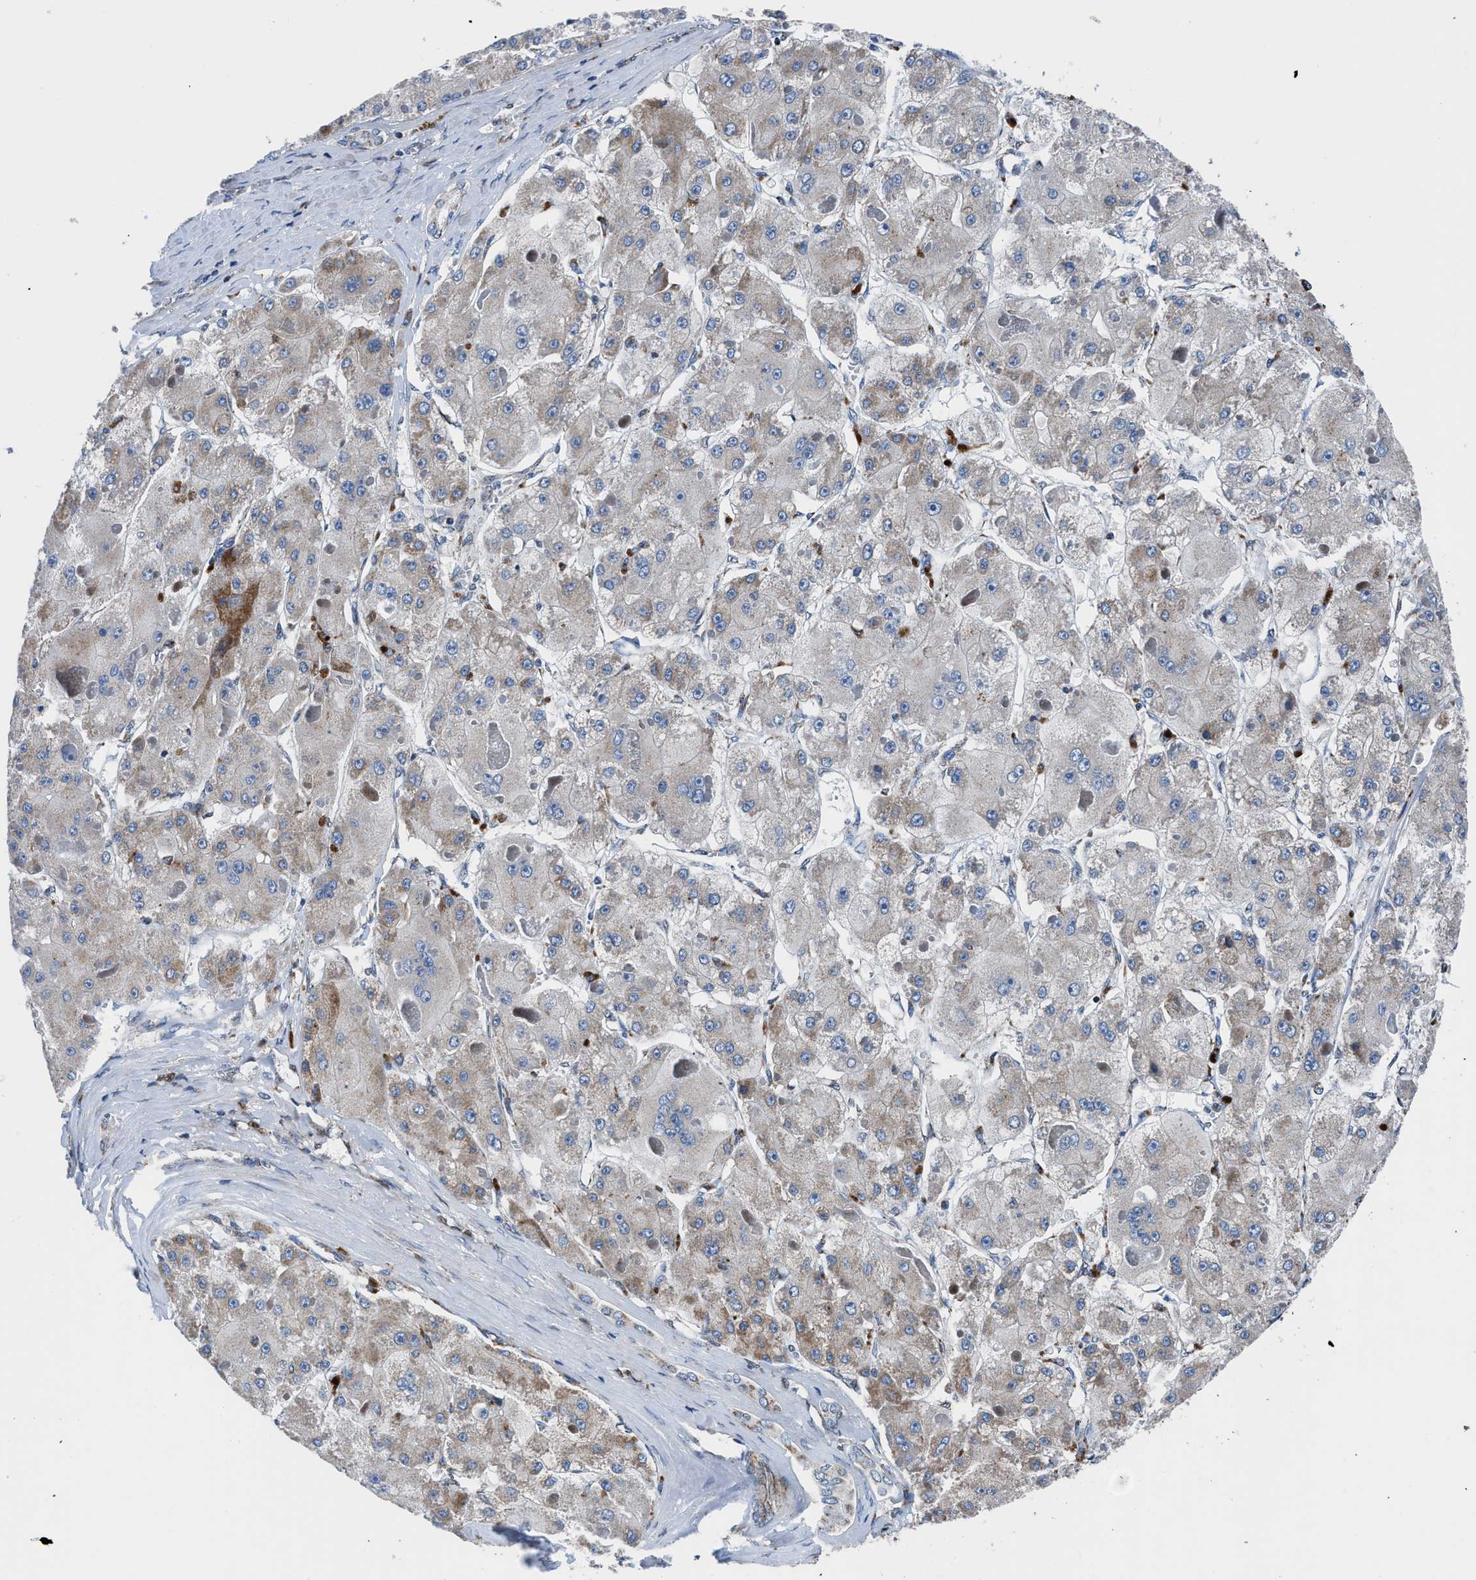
{"staining": {"intensity": "moderate", "quantity": "25%-75%", "location": "cytoplasmic/membranous"}, "tissue": "liver cancer", "cell_type": "Tumor cells", "image_type": "cancer", "snomed": [{"axis": "morphology", "description": "Carcinoma, Hepatocellular, NOS"}, {"axis": "topography", "description": "Liver"}], "caption": "Immunohistochemistry (IHC) staining of hepatocellular carcinoma (liver), which demonstrates medium levels of moderate cytoplasmic/membranous expression in approximately 25%-75% of tumor cells indicating moderate cytoplasmic/membranous protein expression. The staining was performed using DAB (brown) for protein detection and nuclei were counterstained in hematoxylin (blue).", "gene": "LMO2", "patient": {"sex": "female", "age": 73}}